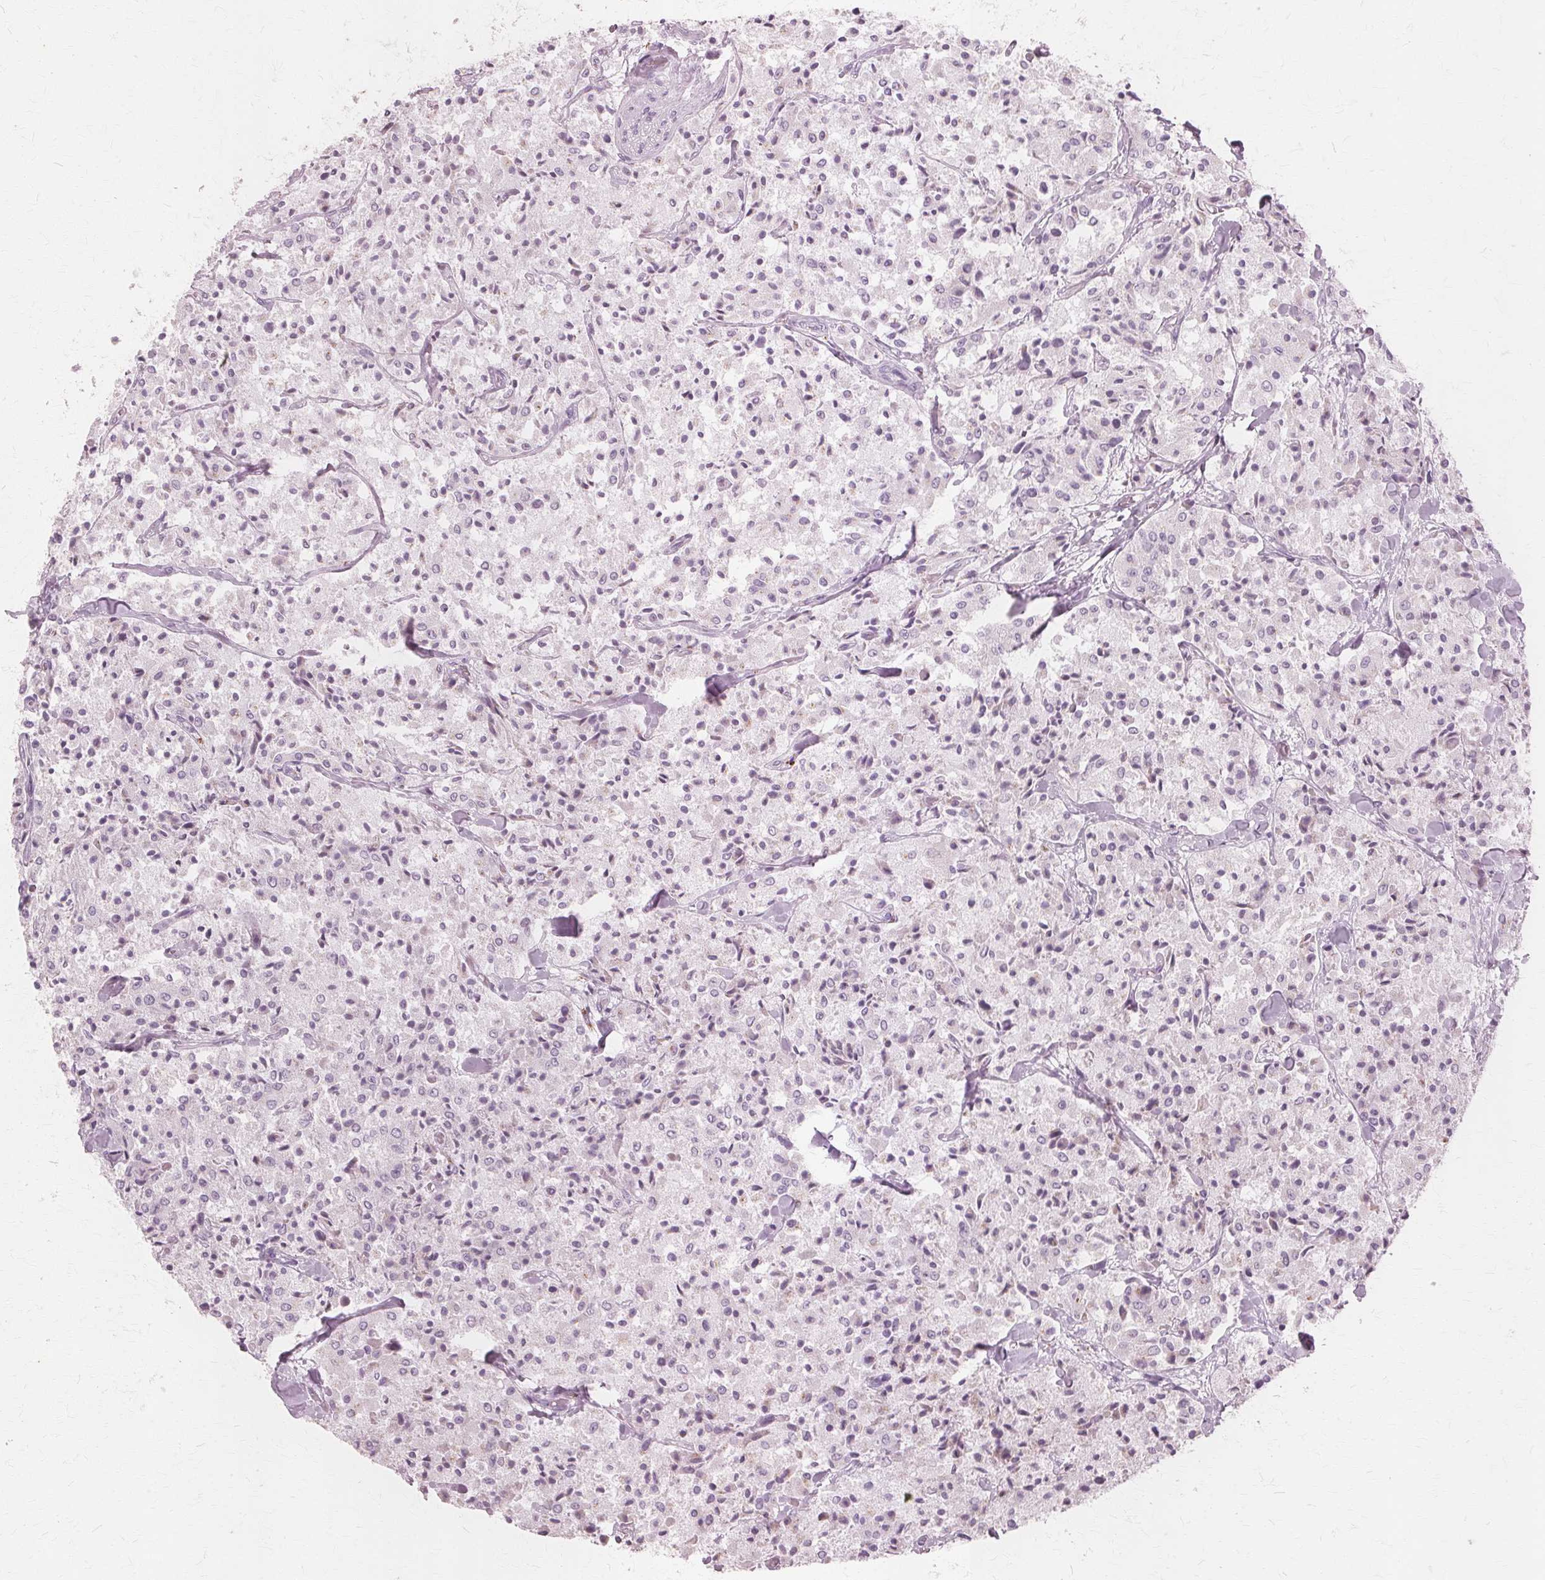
{"staining": {"intensity": "negative", "quantity": "none", "location": "none"}, "tissue": "carcinoid", "cell_type": "Tumor cells", "image_type": "cancer", "snomed": [{"axis": "morphology", "description": "Carcinoid, malignant, NOS"}, {"axis": "topography", "description": "Lung"}], "caption": "This is a photomicrograph of immunohistochemistry staining of carcinoid, which shows no expression in tumor cells. The staining is performed using DAB brown chromogen with nuclei counter-stained in using hematoxylin.", "gene": "DNASE2", "patient": {"sex": "male", "age": 71}}